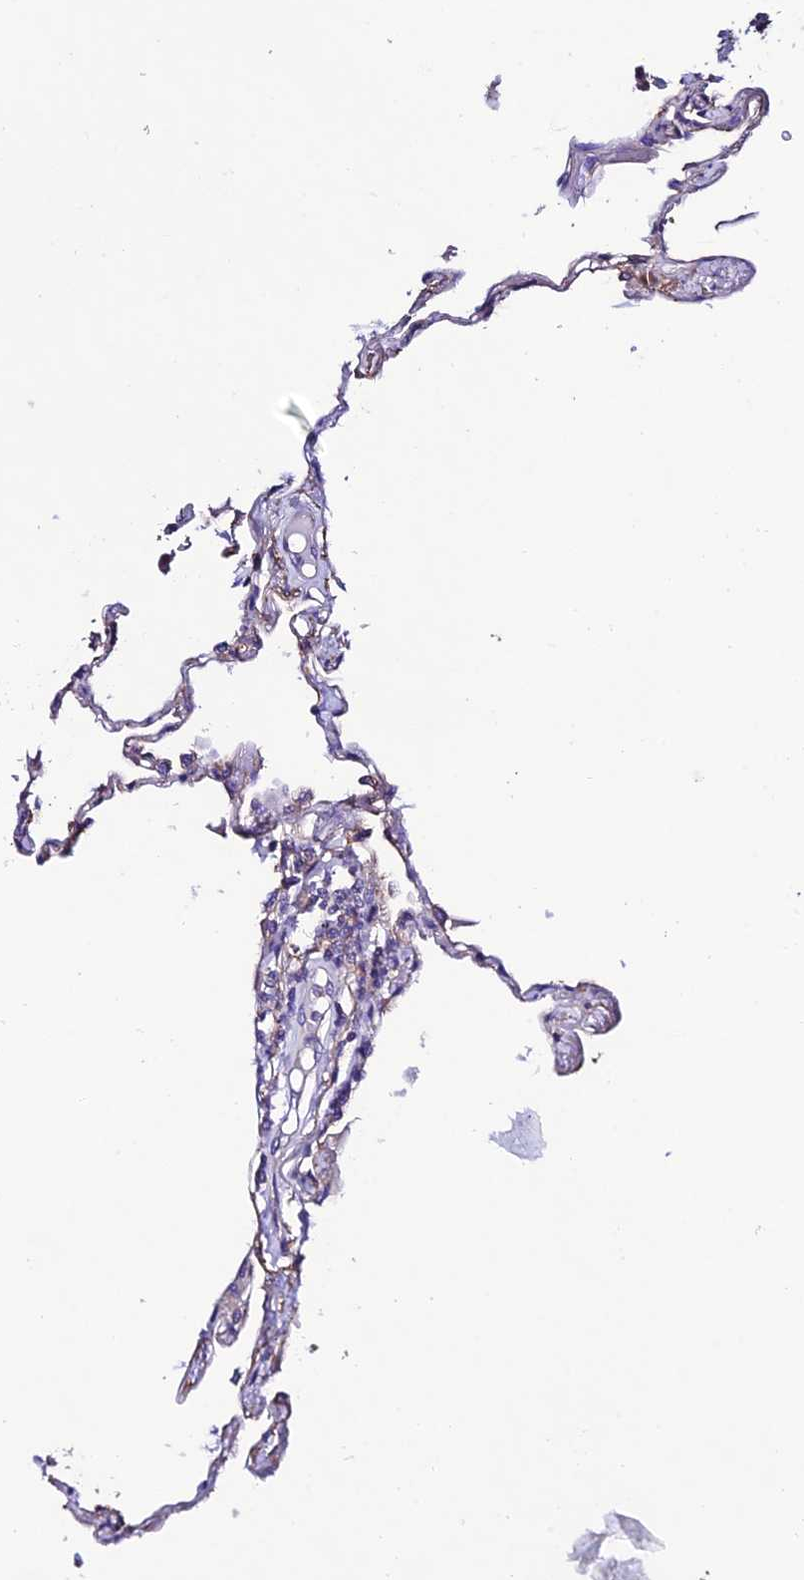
{"staining": {"intensity": "weak", "quantity": "<25%", "location": "cytoplasmic/membranous"}, "tissue": "lung", "cell_type": "Alveolar cells", "image_type": "normal", "snomed": [{"axis": "morphology", "description": "Normal tissue, NOS"}, {"axis": "topography", "description": "Lung"}], "caption": "DAB (3,3'-diaminobenzidine) immunohistochemical staining of normal lung reveals no significant staining in alveolar cells.", "gene": "LACTB2", "patient": {"sex": "female", "age": 67}}